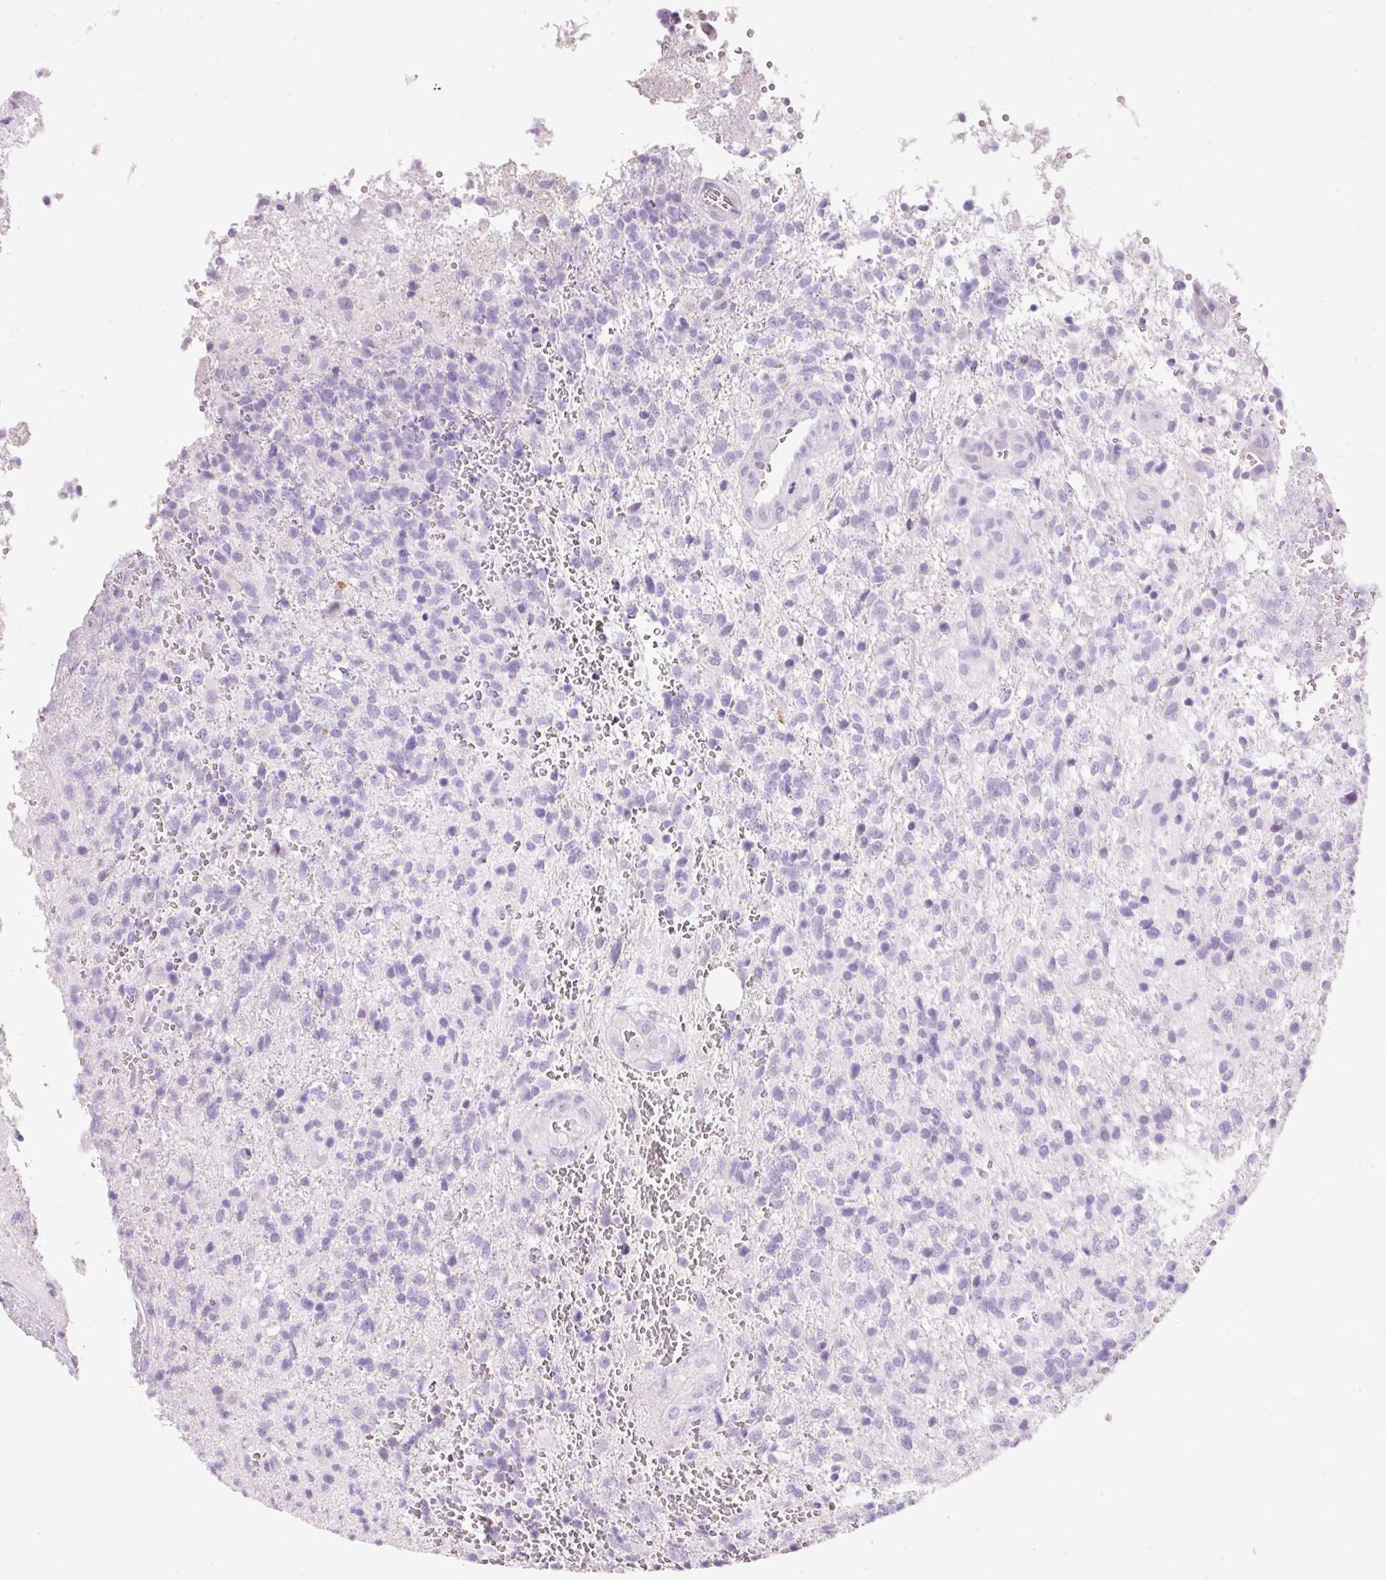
{"staining": {"intensity": "negative", "quantity": "none", "location": "none"}, "tissue": "glioma", "cell_type": "Tumor cells", "image_type": "cancer", "snomed": [{"axis": "morphology", "description": "Glioma, malignant, High grade"}, {"axis": "topography", "description": "Brain"}], "caption": "Human high-grade glioma (malignant) stained for a protein using immunohistochemistry reveals no staining in tumor cells.", "gene": "BSND", "patient": {"sex": "male", "age": 56}}